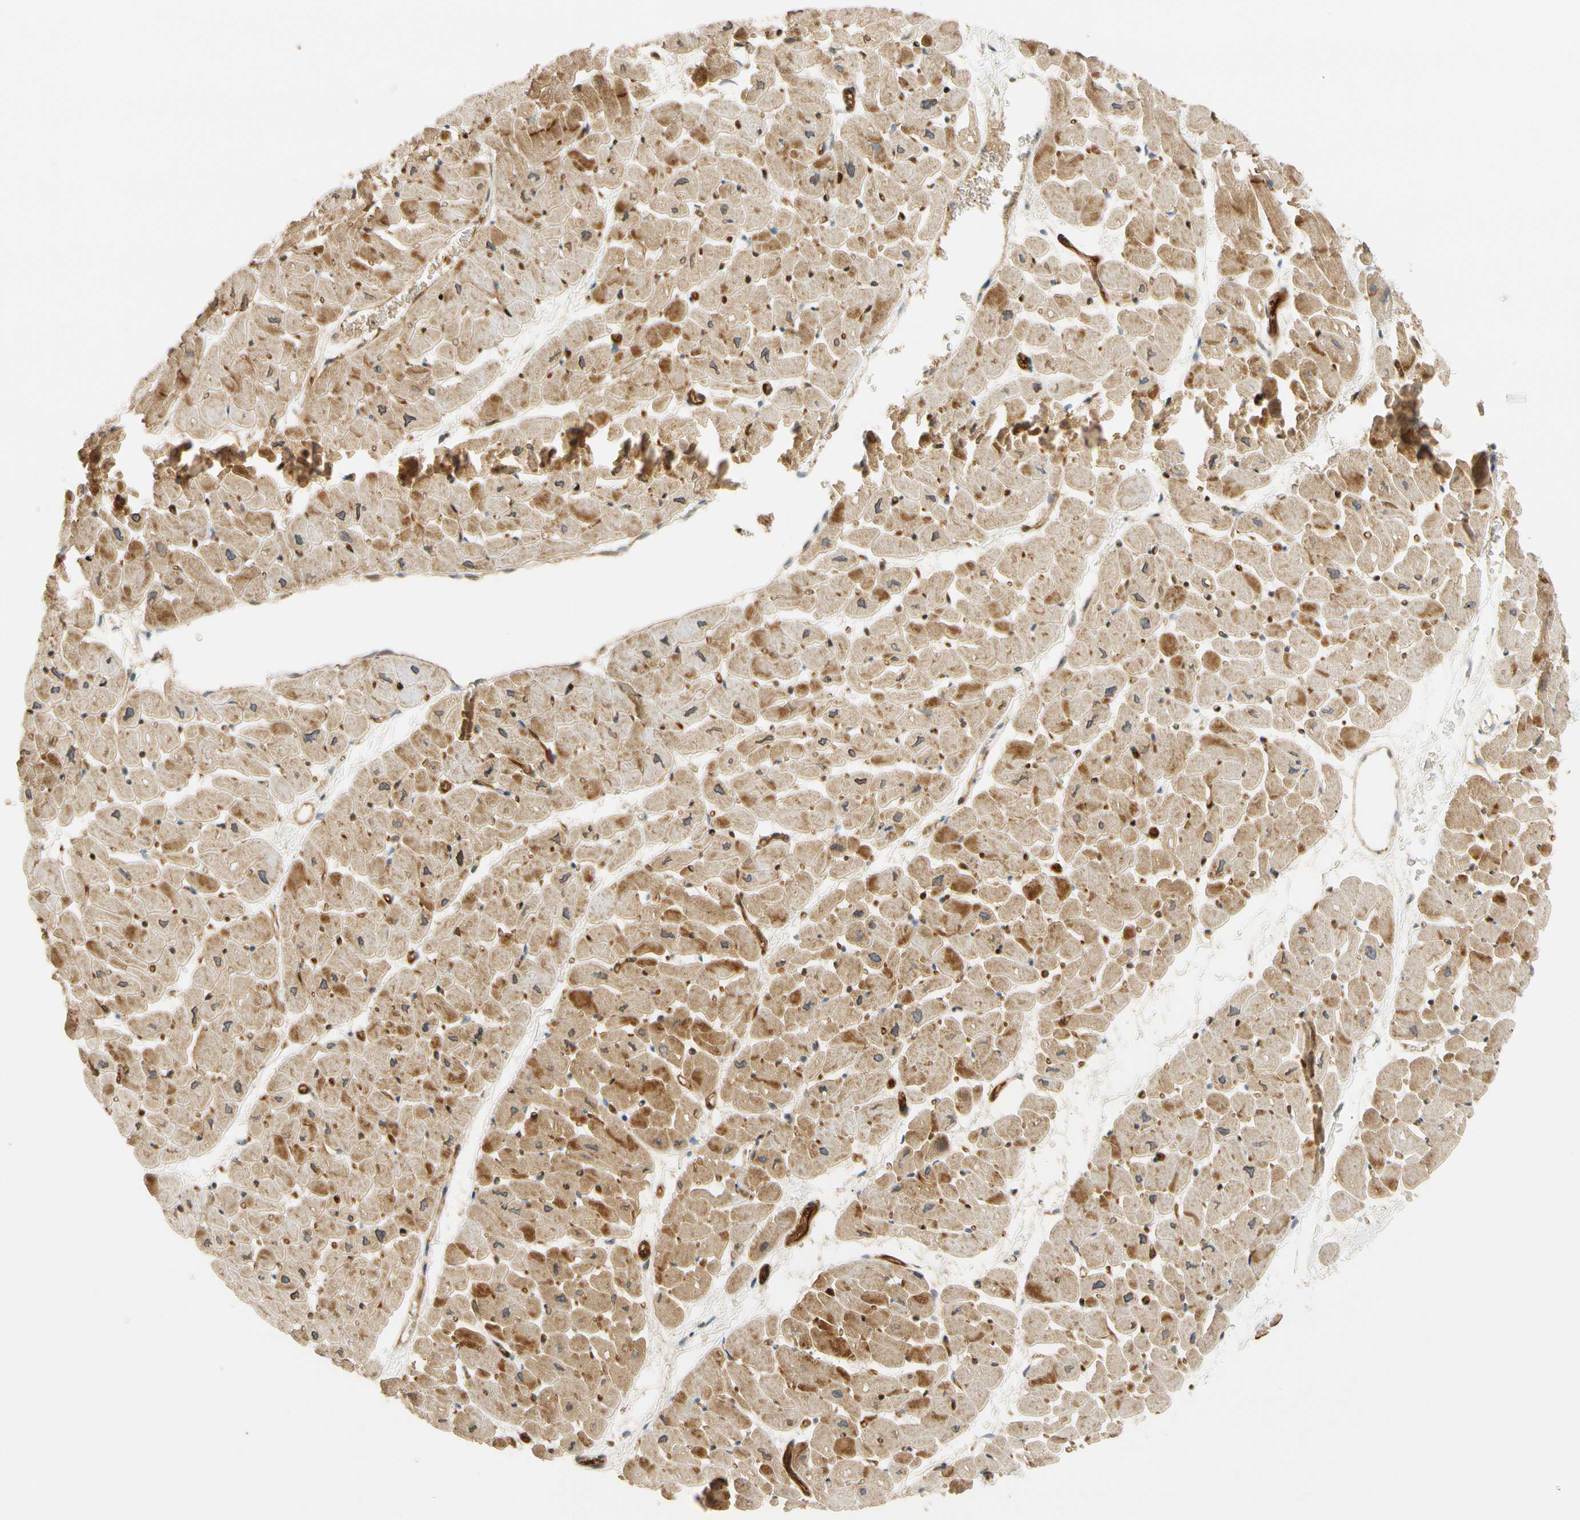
{"staining": {"intensity": "moderate", "quantity": ">75%", "location": "cytoplasmic/membranous"}, "tissue": "heart muscle", "cell_type": "Cardiomyocytes", "image_type": "normal", "snomed": [{"axis": "morphology", "description": "Normal tissue, NOS"}, {"axis": "topography", "description": "Heart"}], "caption": "Brown immunohistochemical staining in normal human heart muscle displays moderate cytoplasmic/membranous expression in about >75% of cardiomyocytes.", "gene": "PARP14", "patient": {"sex": "male", "age": 45}}